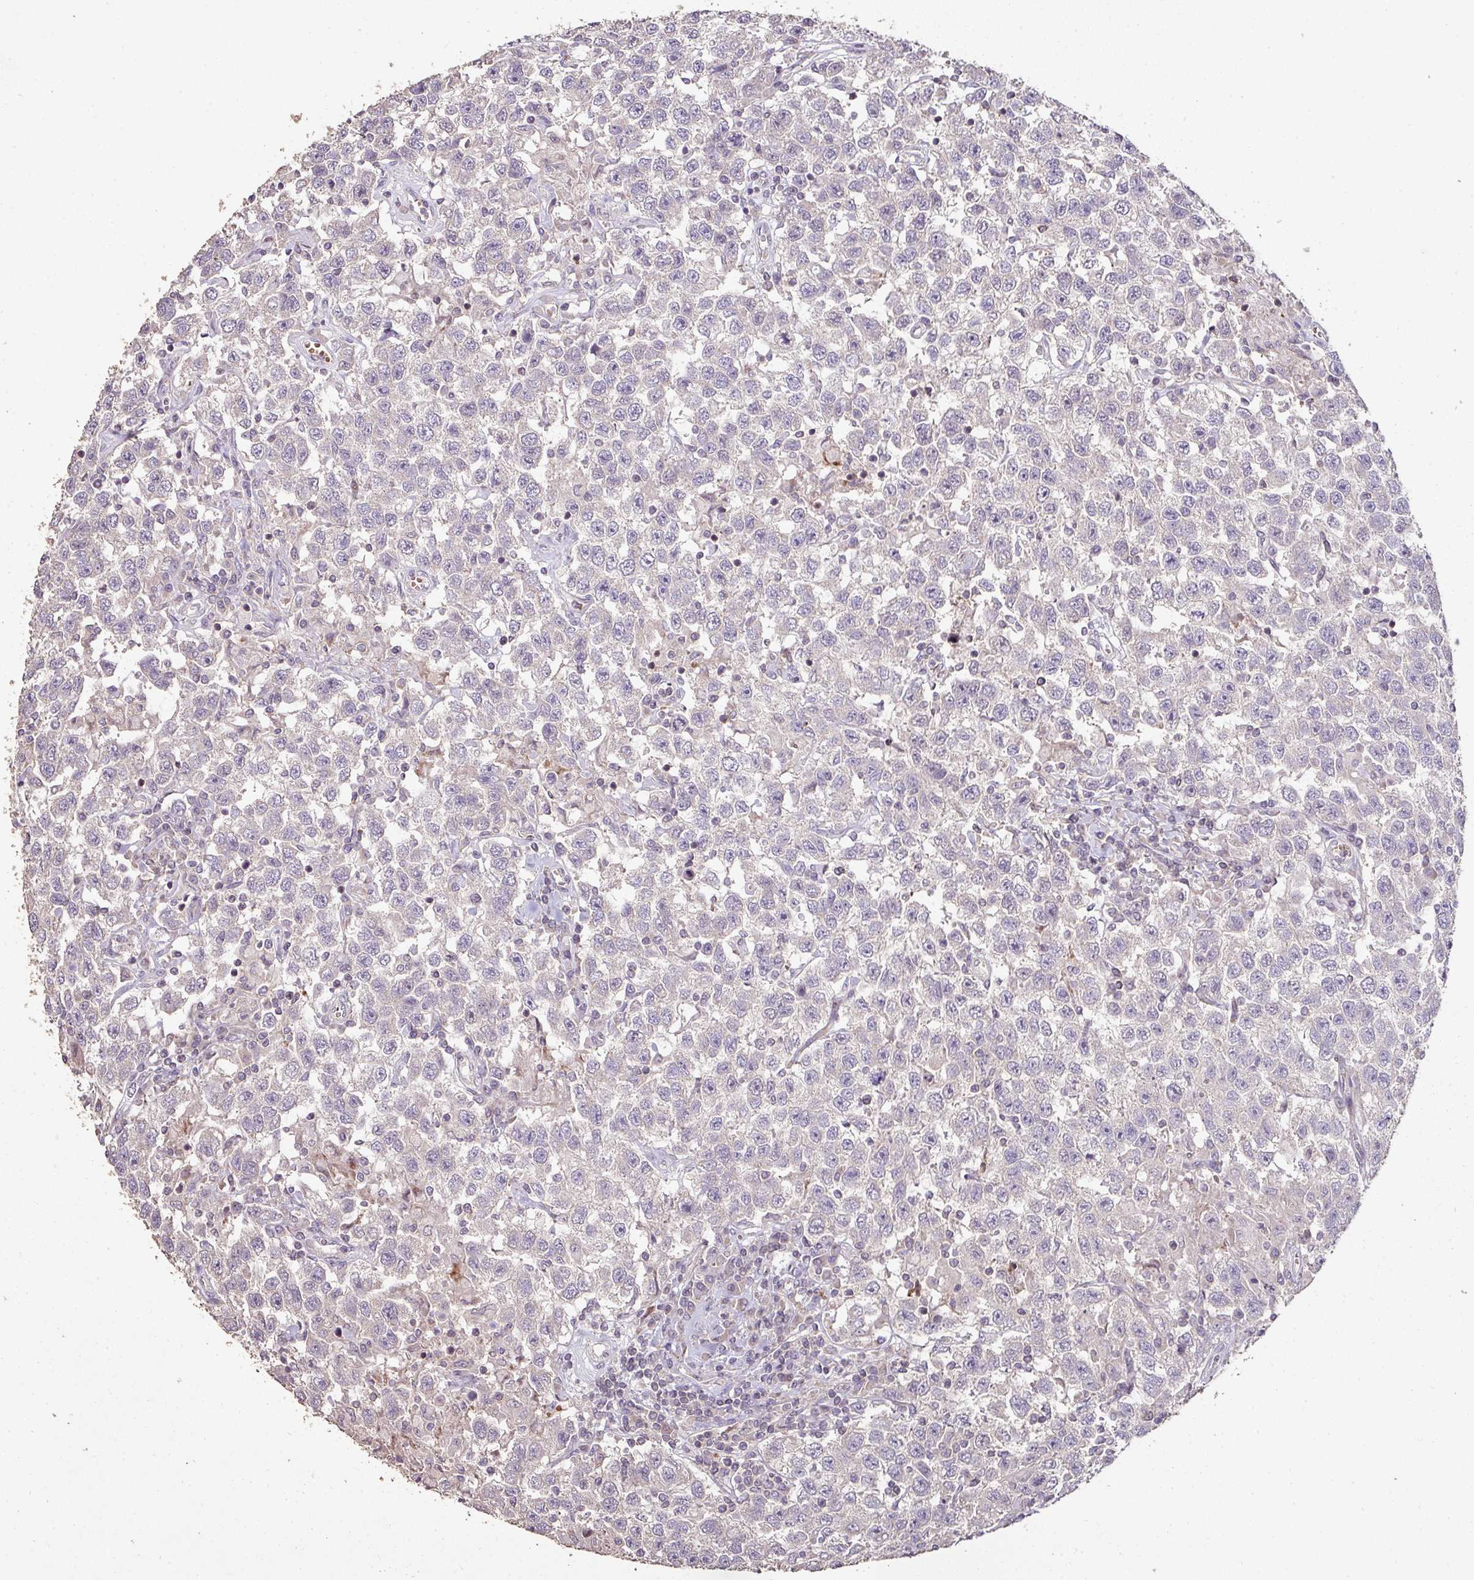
{"staining": {"intensity": "negative", "quantity": "none", "location": "none"}, "tissue": "testis cancer", "cell_type": "Tumor cells", "image_type": "cancer", "snomed": [{"axis": "morphology", "description": "Seminoma, NOS"}, {"axis": "topography", "description": "Testis"}], "caption": "There is no significant staining in tumor cells of seminoma (testis). (DAB (3,3'-diaminobenzidine) immunohistochemistry with hematoxylin counter stain).", "gene": "RPL23A", "patient": {"sex": "male", "age": 41}}